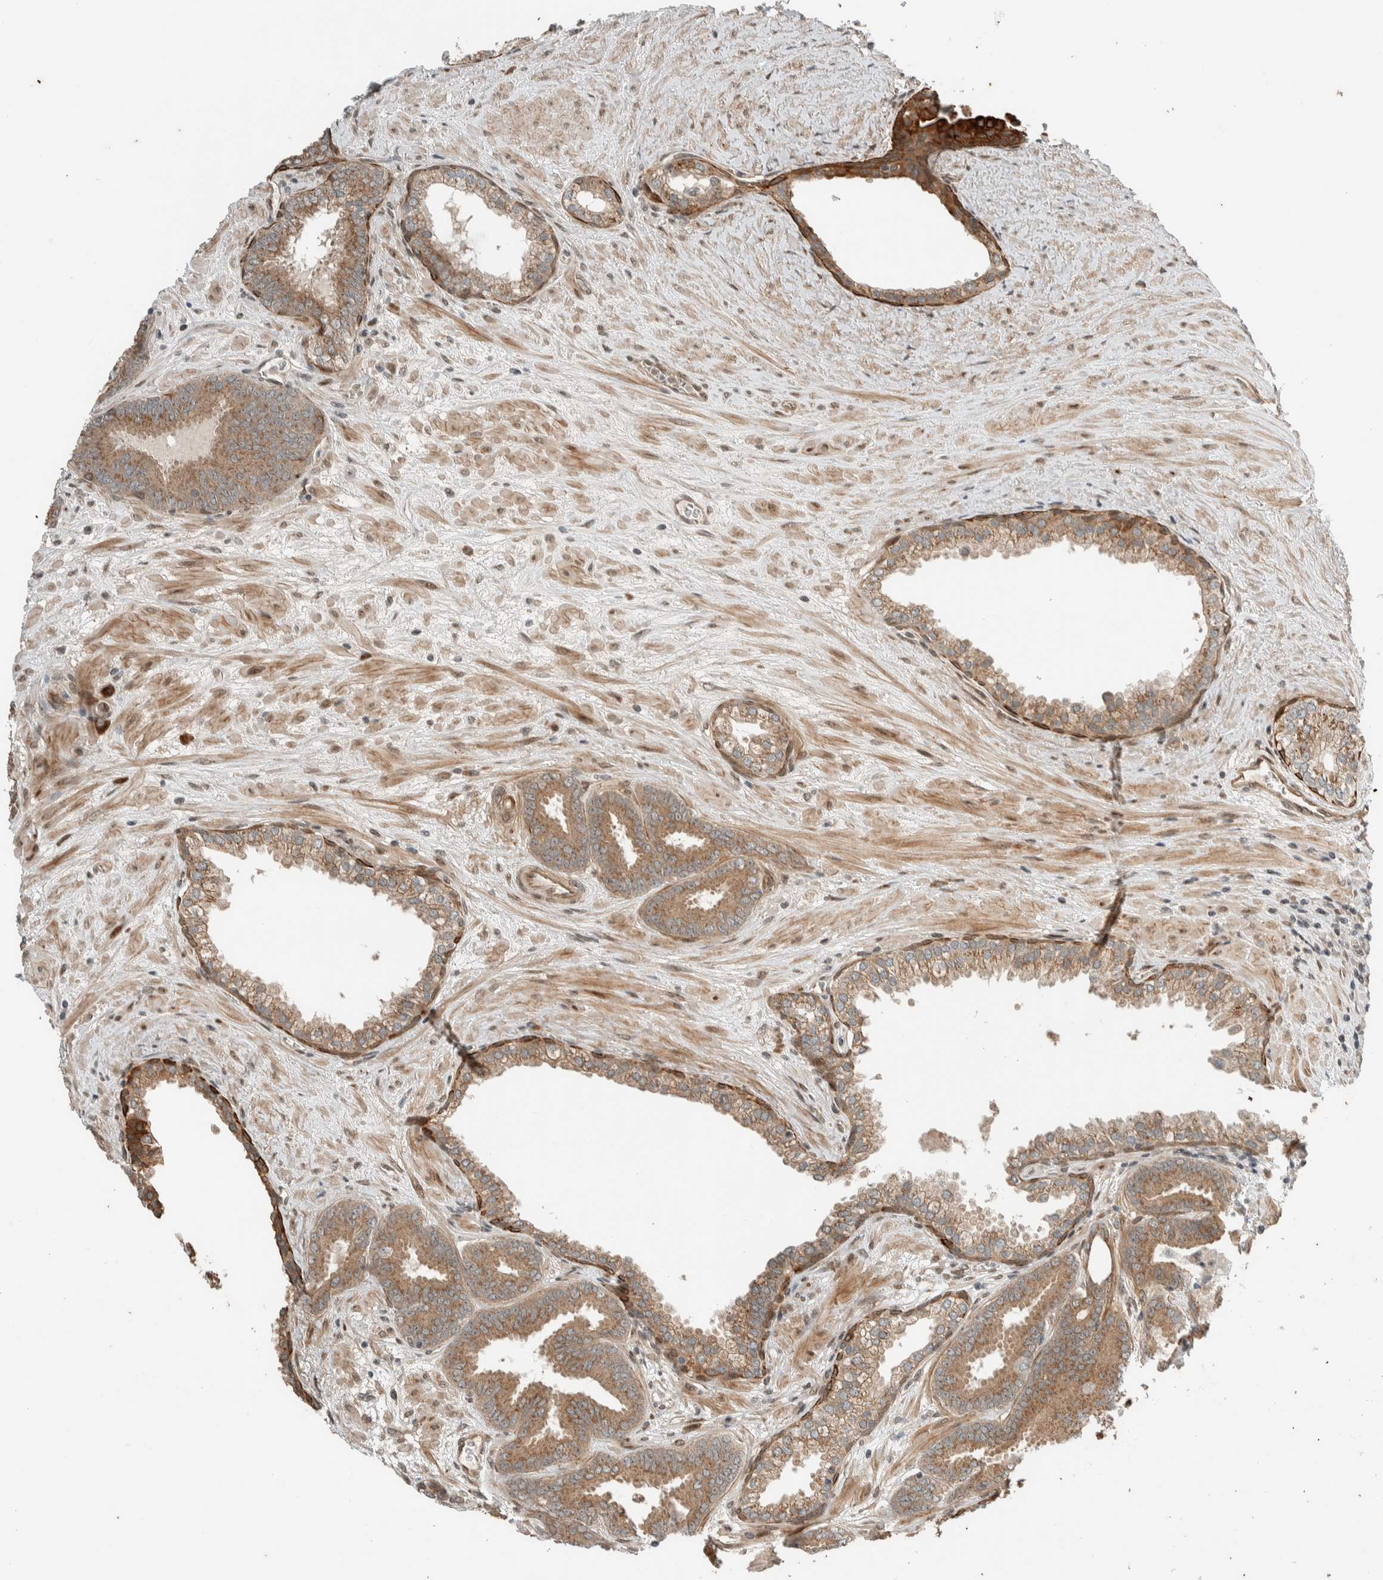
{"staining": {"intensity": "moderate", "quantity": ">75%", "location": "cytoplasmic/membranous"}, "tissue": "prostate cancer", "cell_type": "Tumor cells", "image_type": "cancer", "snomed": [{"axis": "morphology", "description": "Adenocarcinoma, Low grade"}, {"axis": "topography", "description": "Prostate"}], "caption": "Immunohistochemical staining of human prostate adenocarcinoma (low-grade) exhibits medium levels of moderate cytoplasmic/membranous staining in approximately >75% of tumor cells.", "gene": "STXBP4", "patient": {"sex": "male", "age": 62}}